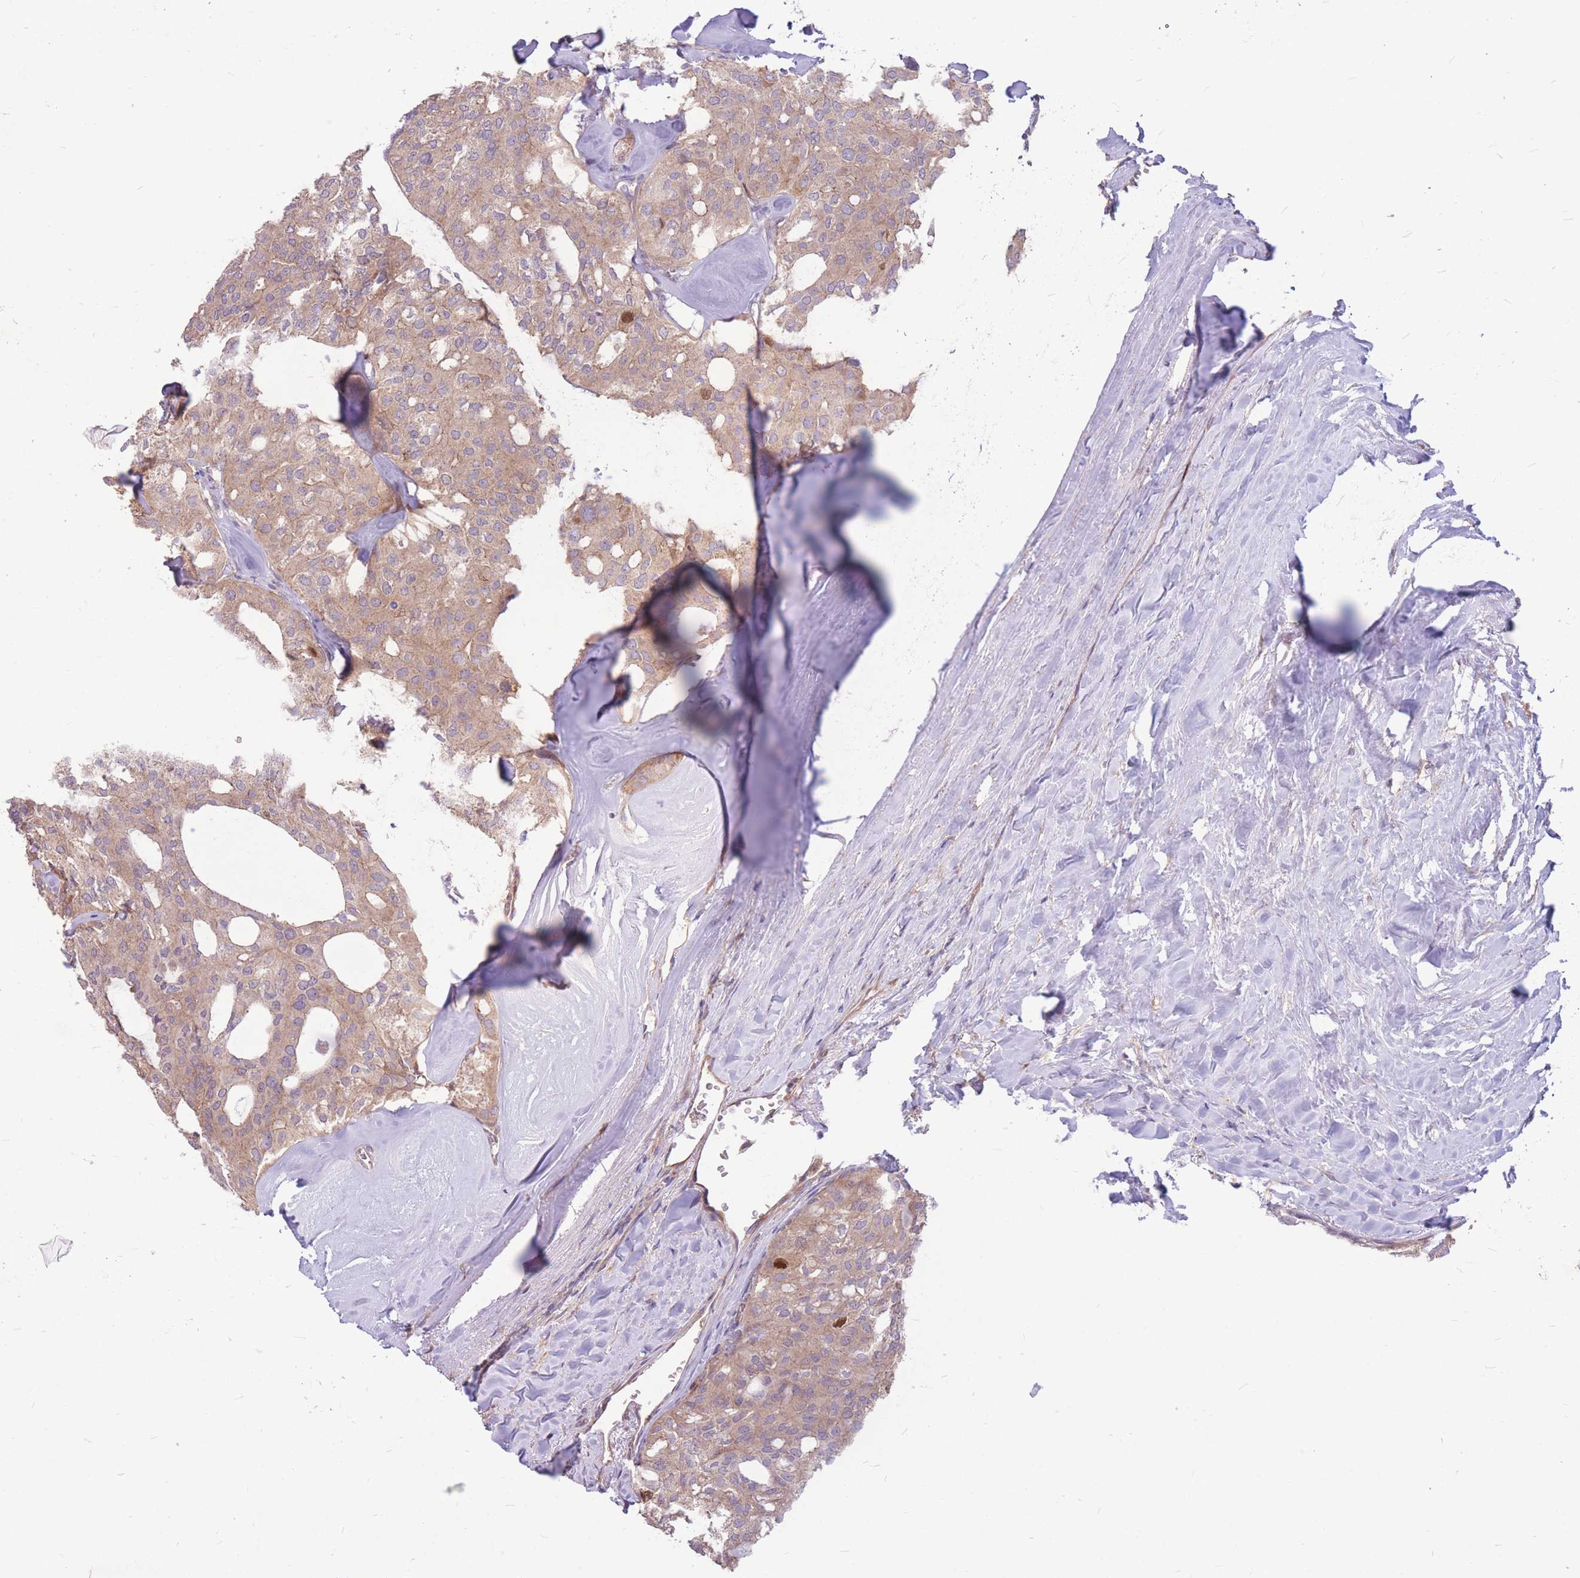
{"staining": {"intensity": "moderate", "quantity": ">75%", "location": "cytoplasmic/membranous"}, "tissue": "thyroid cancer", "cell_type": "Tumor cells", "image_type": "cancer", "snomed": [{"axis": "morphology", "description": "Papillary adenocarcinoma, NOS"}, {"axis": "topography", "description": "Thyroid gland"}], "caption": "Protein staining displays moderate cytoplasmic/membranous positivity in approximately >75% of tumor cells in thyroid cancer.", "gene": "GMNN", "patient": {"sex": "male", "age": 33}}